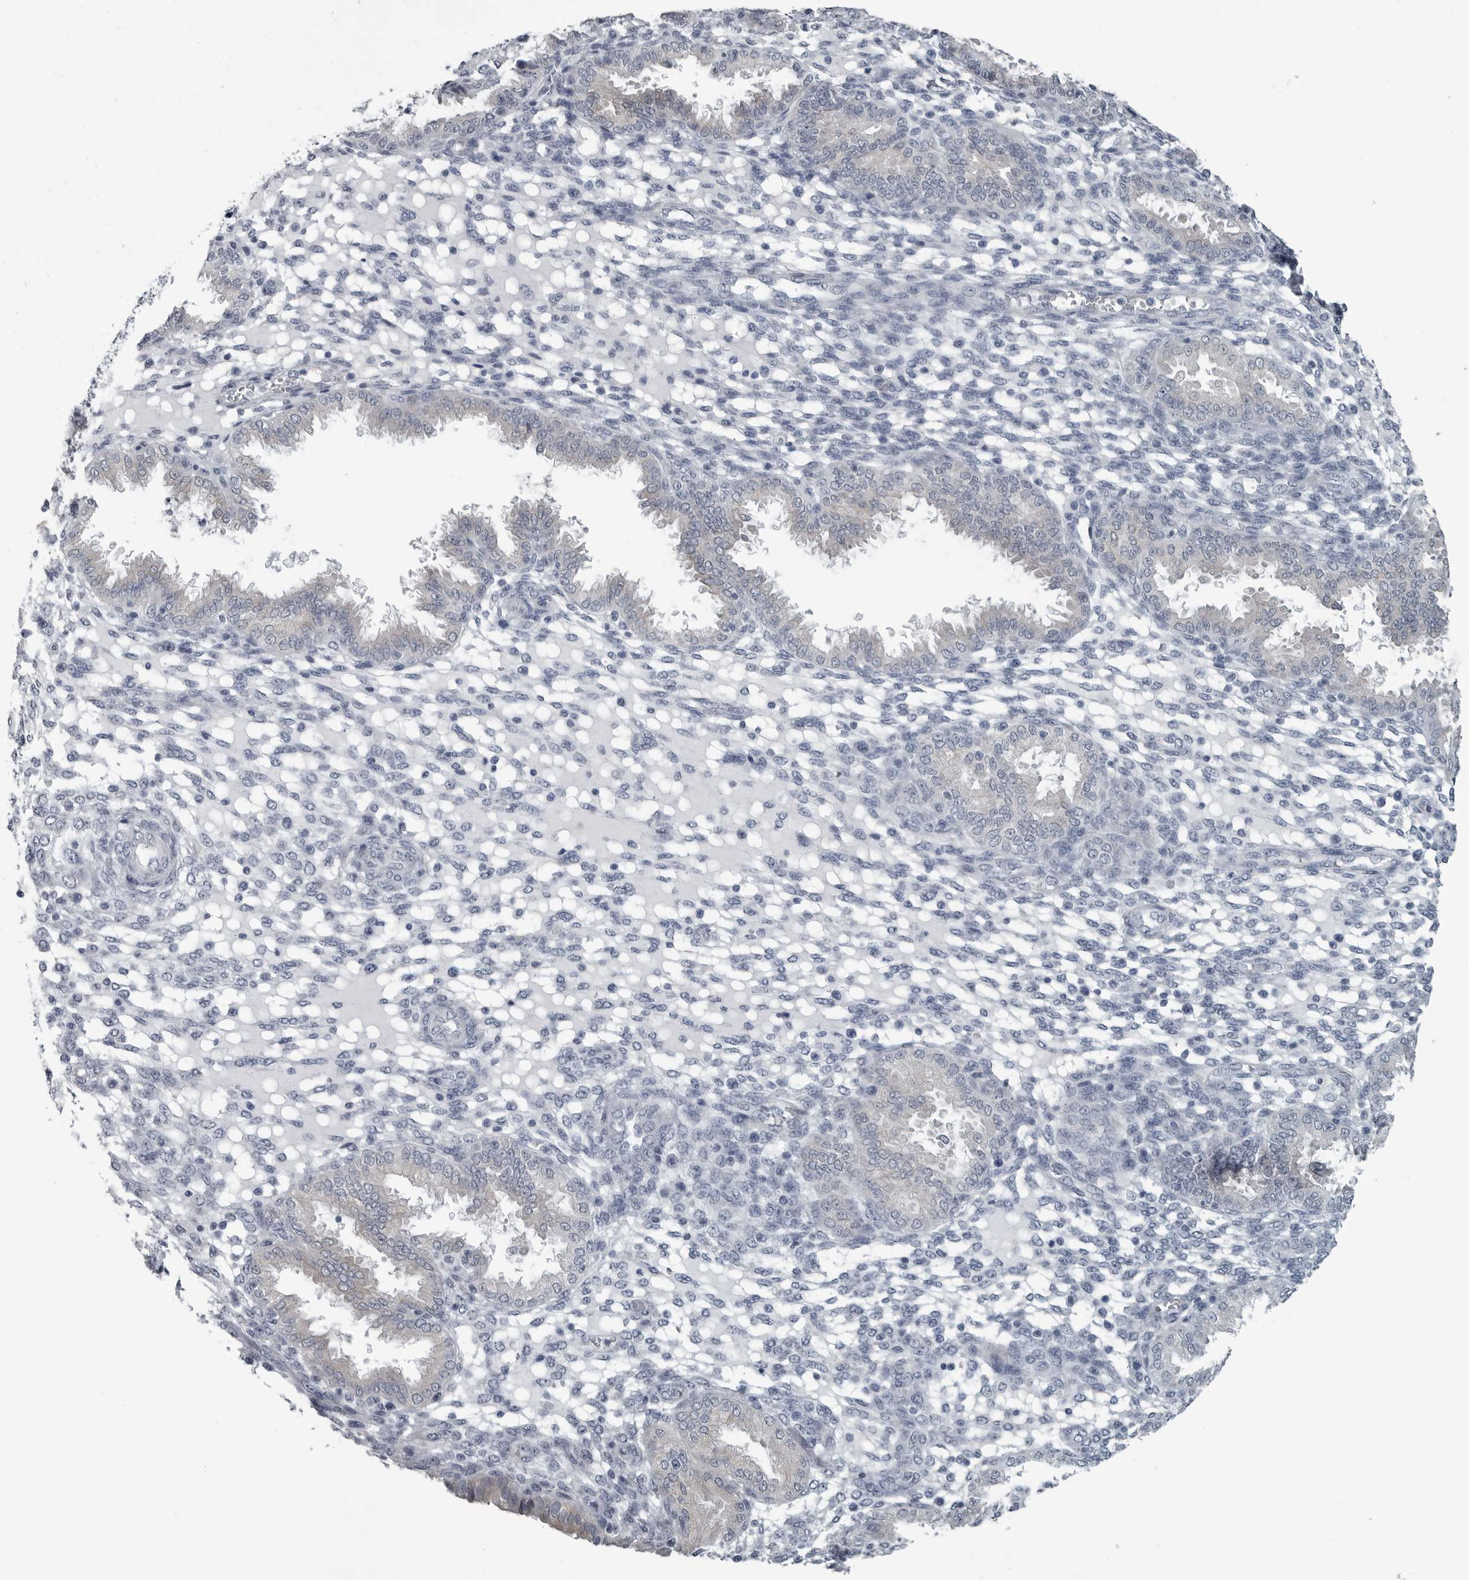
{"staining": {"intensity": "negative", "quantity": "none", "location": "none"}, "tissue": "endometrium", "cell_type": "Cells in endometrial stroma", "image_type": "normal", "snomed": [{"axis": "morphology", "description": "Normal tissue, NOS"}, {"axis": "topography", "description": "Endometrium"}], "caption": "High power microscopy image of an immunohistochemistry image of unremarkable endometrium, revealing no significant staining in cells in endometrial stroma.", "gene": "MYOC", "patient": {"sex": "female", "age": 33}}